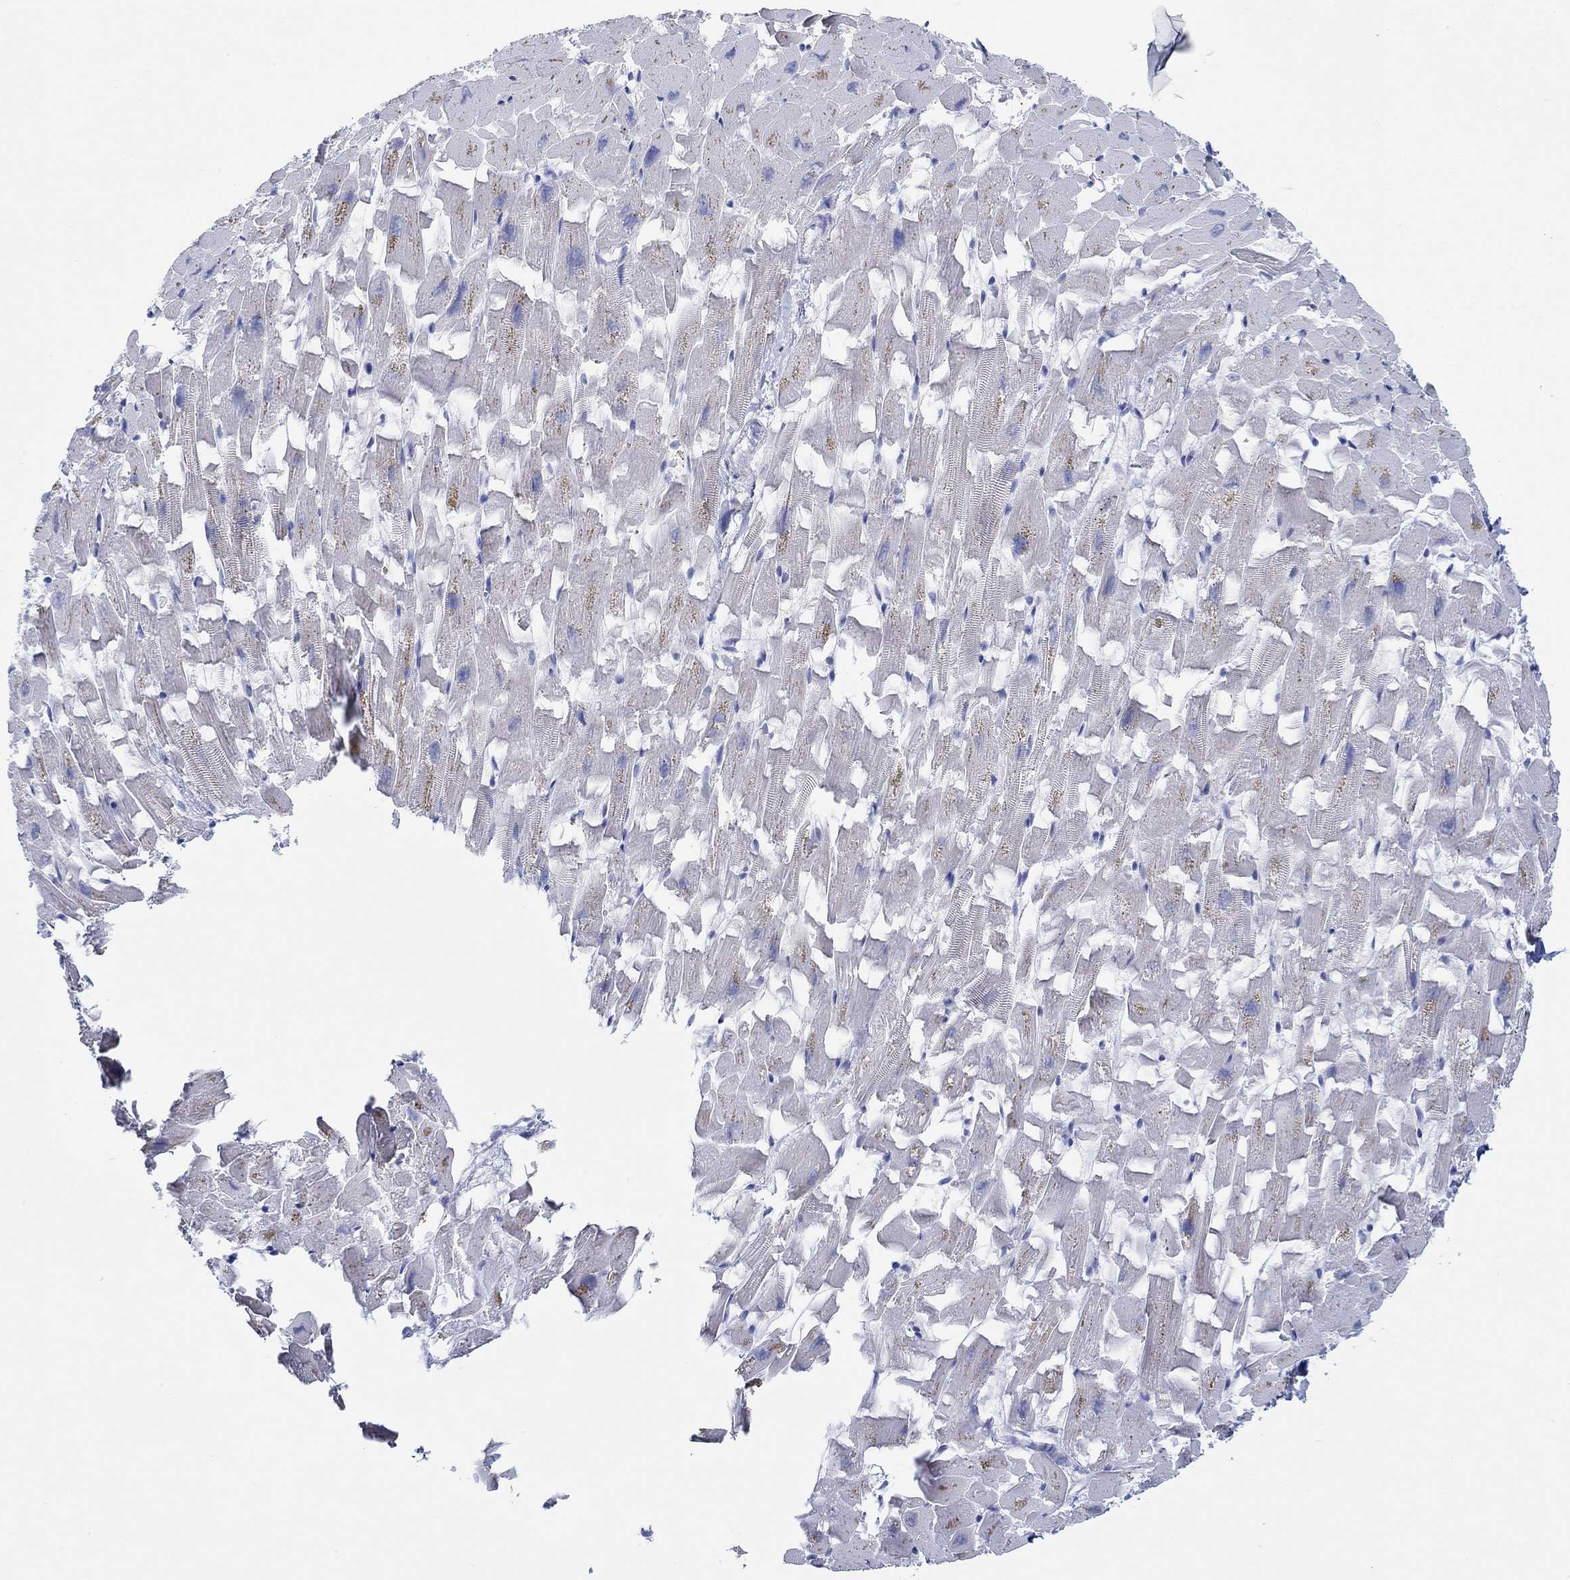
{"staining": {"intensity": "negative", "quantity": "none", "location": "none"}, "tissue": "heart muscle", "cell_type": "Cardiomyocytes", "image_type": "normal", "snomed": [{"axis": "morphology", "description": "Normal tissue, NOS"}, {"axis": "topography", "description": "Heart"}], "caption": "Heart muscle stained for a protein using immunohistochemistry (IHC) demonstrates no expression cardiomyocytes.", "gene": "IGFBP6", "patient": {"sex": "female", "age": 64}}